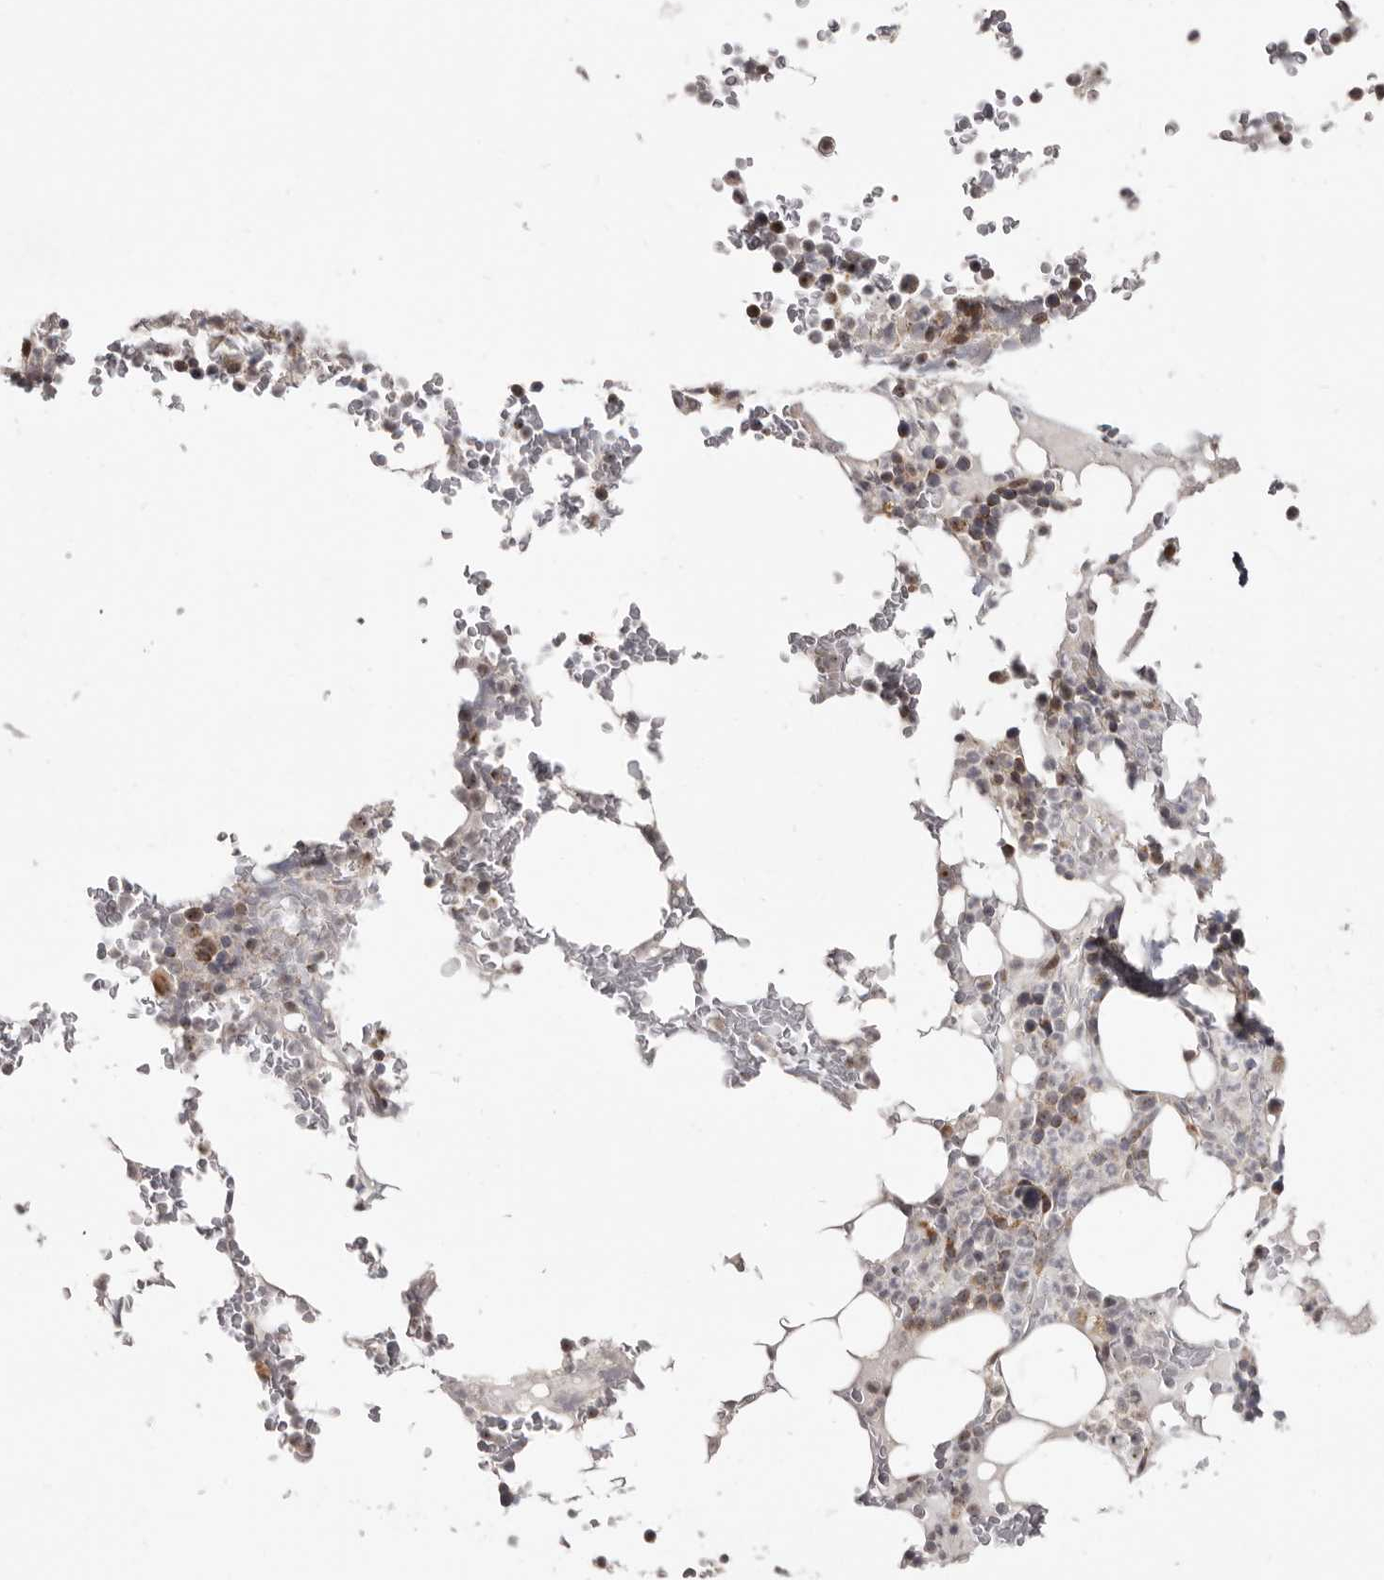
{"staining": {"intensity": "moderate", "quantity": "<25%", "location": "cytoplasmic/membranous"}, "tissue": "bone marrow", "cell_type": "Hematopoietic cells", "image_type": "normal", "snomed": [{"axis": "morphology", "description": "Normal tissue, NOS"}, {"axis": "topography", "description": "Bone marrow"}], "caption": "The image exhibits staining of unremarkable bone marrow, revealing moderate cytoplasmic/membranous protein staining (brown color) within hematopoietic cells. (DAB = brown stain, brightfield microscopy at high magnification).", "gene": "BAD", "patient": {"sex": "male", "age": 58}}